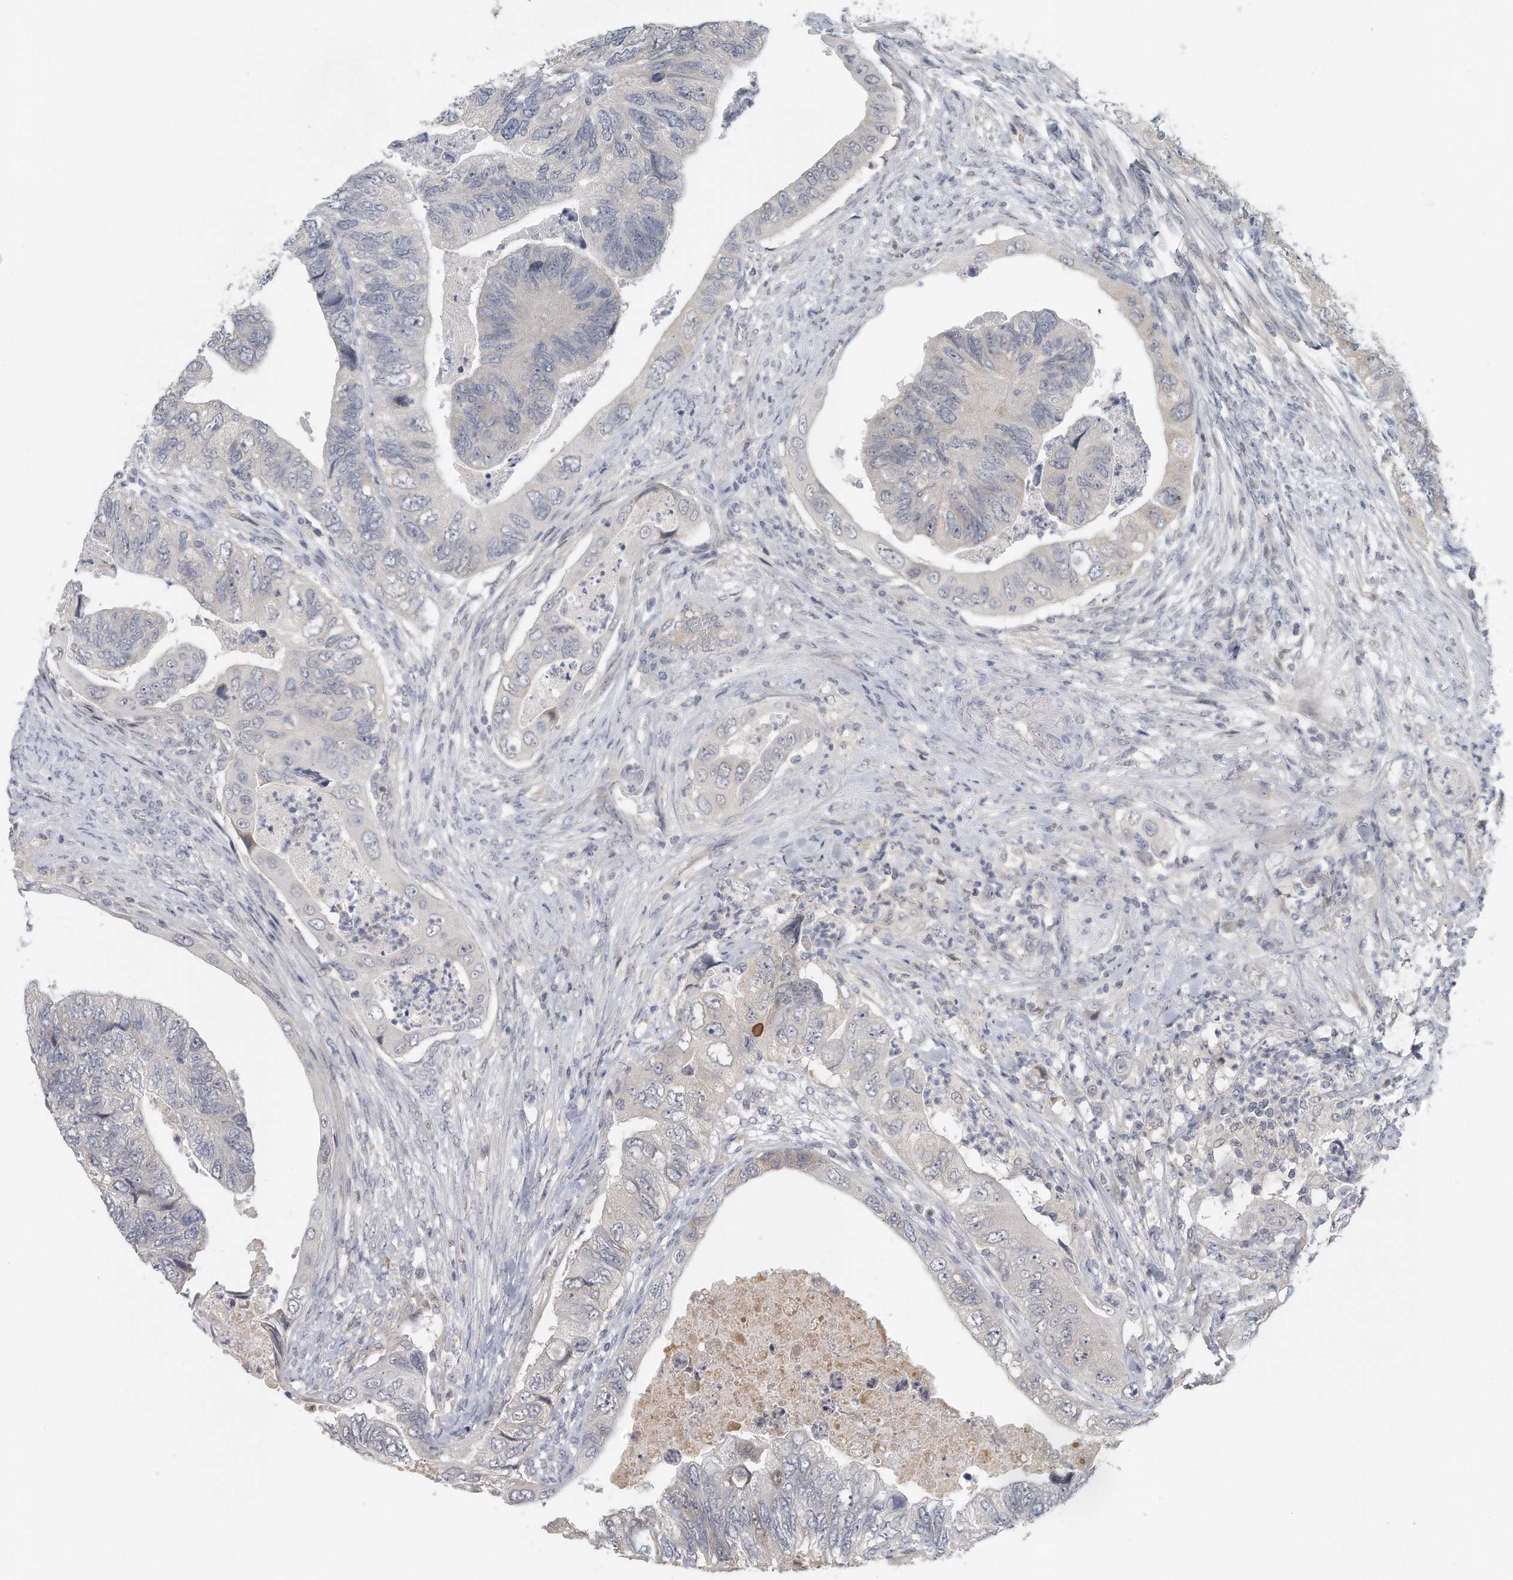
{"staining": {"intensity": "negative", "quantity": "none", "location": "none"}, "tissue": "colorectal cancer", "cell_type": "Tumor cells", "image_type": "cancer", "snomed": [{"axis": "morphology", "description": "Adenocarcinoma, NOS"}, {"axis": "topography", "description": "Rectum"}], "caption": "IHC of colorectal cancer (adenocarcinoma) displays no positivity in tumor cells.", "gene": "DDX43", "patient": {"sex": "male", "age": 63}}